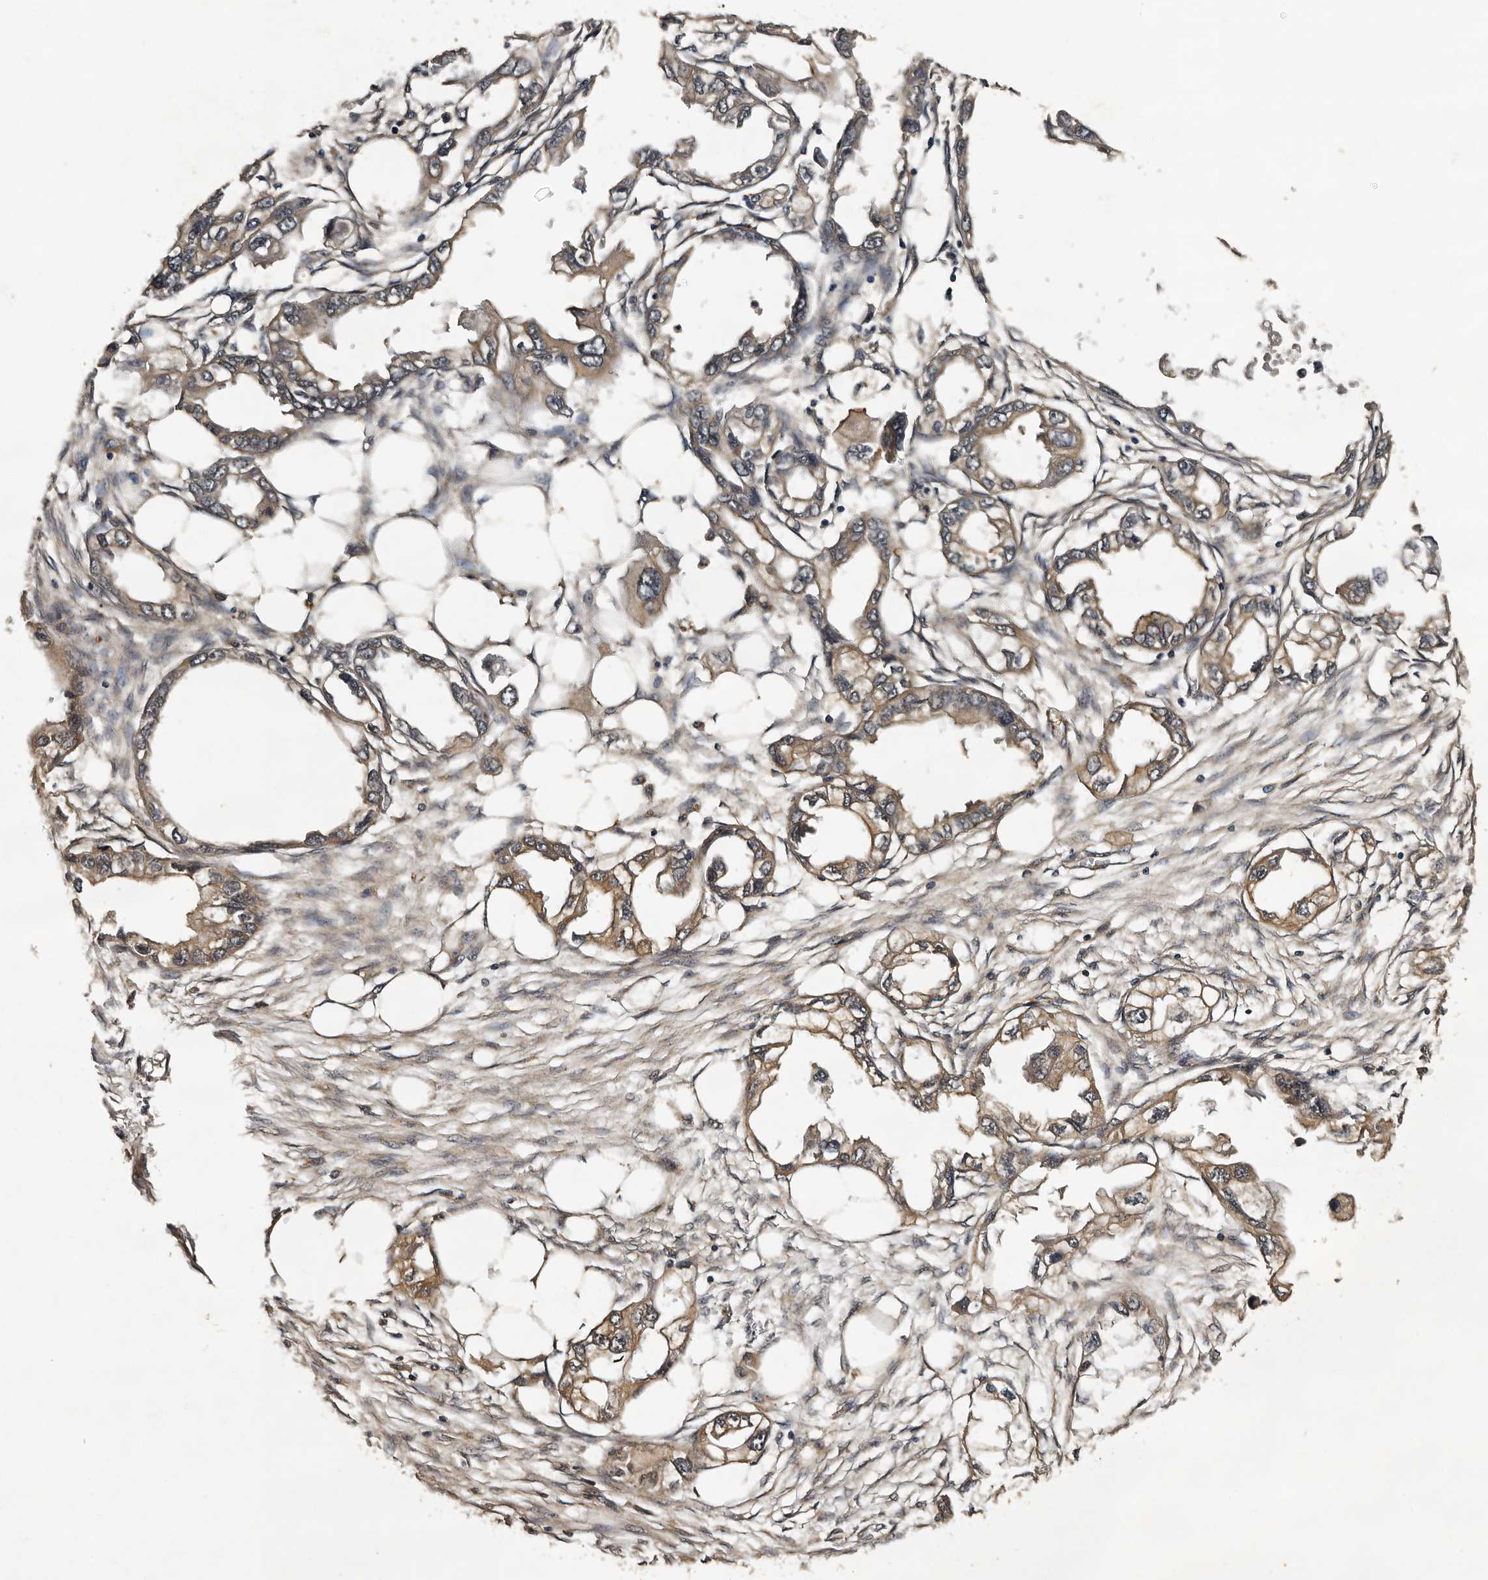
{"staining": {"intensity": "moderate", "quantity": ">75%", "location": "cytoplasmic/membranous,nuclear"}, "tissue": "endometrial cancer", "cell_type": "Tumor cells", "image_type": "cancer", "snomed": [{"axis": "morphology", "description": "Adenocarcinoma, NOS"}, {"axis": "morphology", "description": "Adenocarcinoma, metastatic, NOS"}, {"axis": "topography", "description": "Adipose tissue"}, {"axis": "topography", "description": "Endometrium"}], "caption": "DAB immunohistochemical staining of adenocarcinoma (endometrial) displays moderate cytoplasmic/membranous and nuclear protein positivity in approximately >75% of tumor cells.", "gene": "CPNE3", "patient": {"sex": "female", "age": 67}}